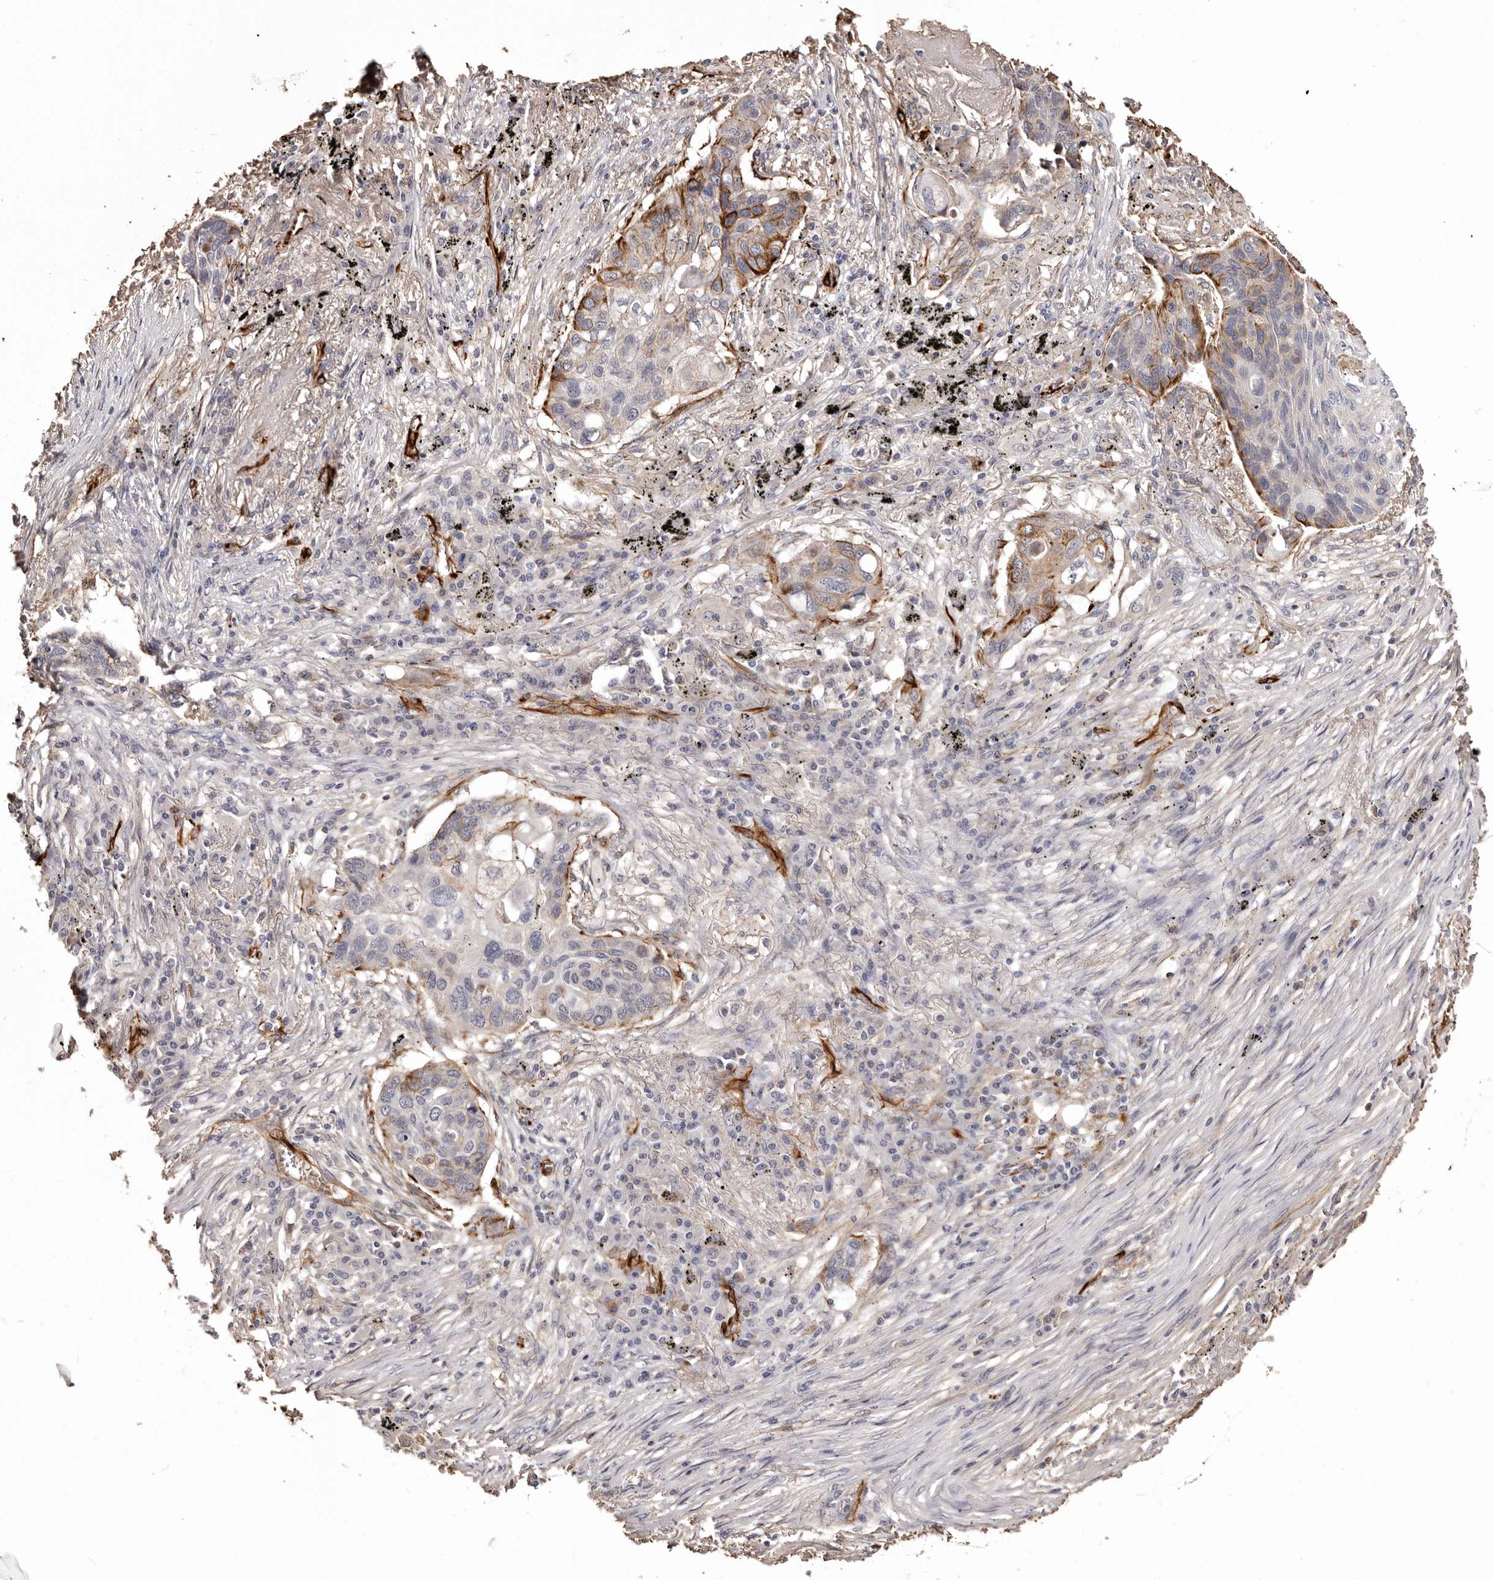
{"staining": {"intensity": "moderate", "quantity": "<25%", "location": "cytoplasmic/membranous"}, "tissue": "lung cancer", "cell_type": "Tumor cells", "image_type": "cancer", "snomed": [{"axis": "morphology", "description": "Squamous cell carcinoma, NOS"}, {"axis": "topography", "description": "Lung"}], "caption": "This is an image of immunohistochemistry (IHC) staining of lung cancer, which shows moderate expression in the cytoplasmic/membranous of tumor cells.", "gene": "ZNF557", "patient": {"sex": "female", "age": 63}}